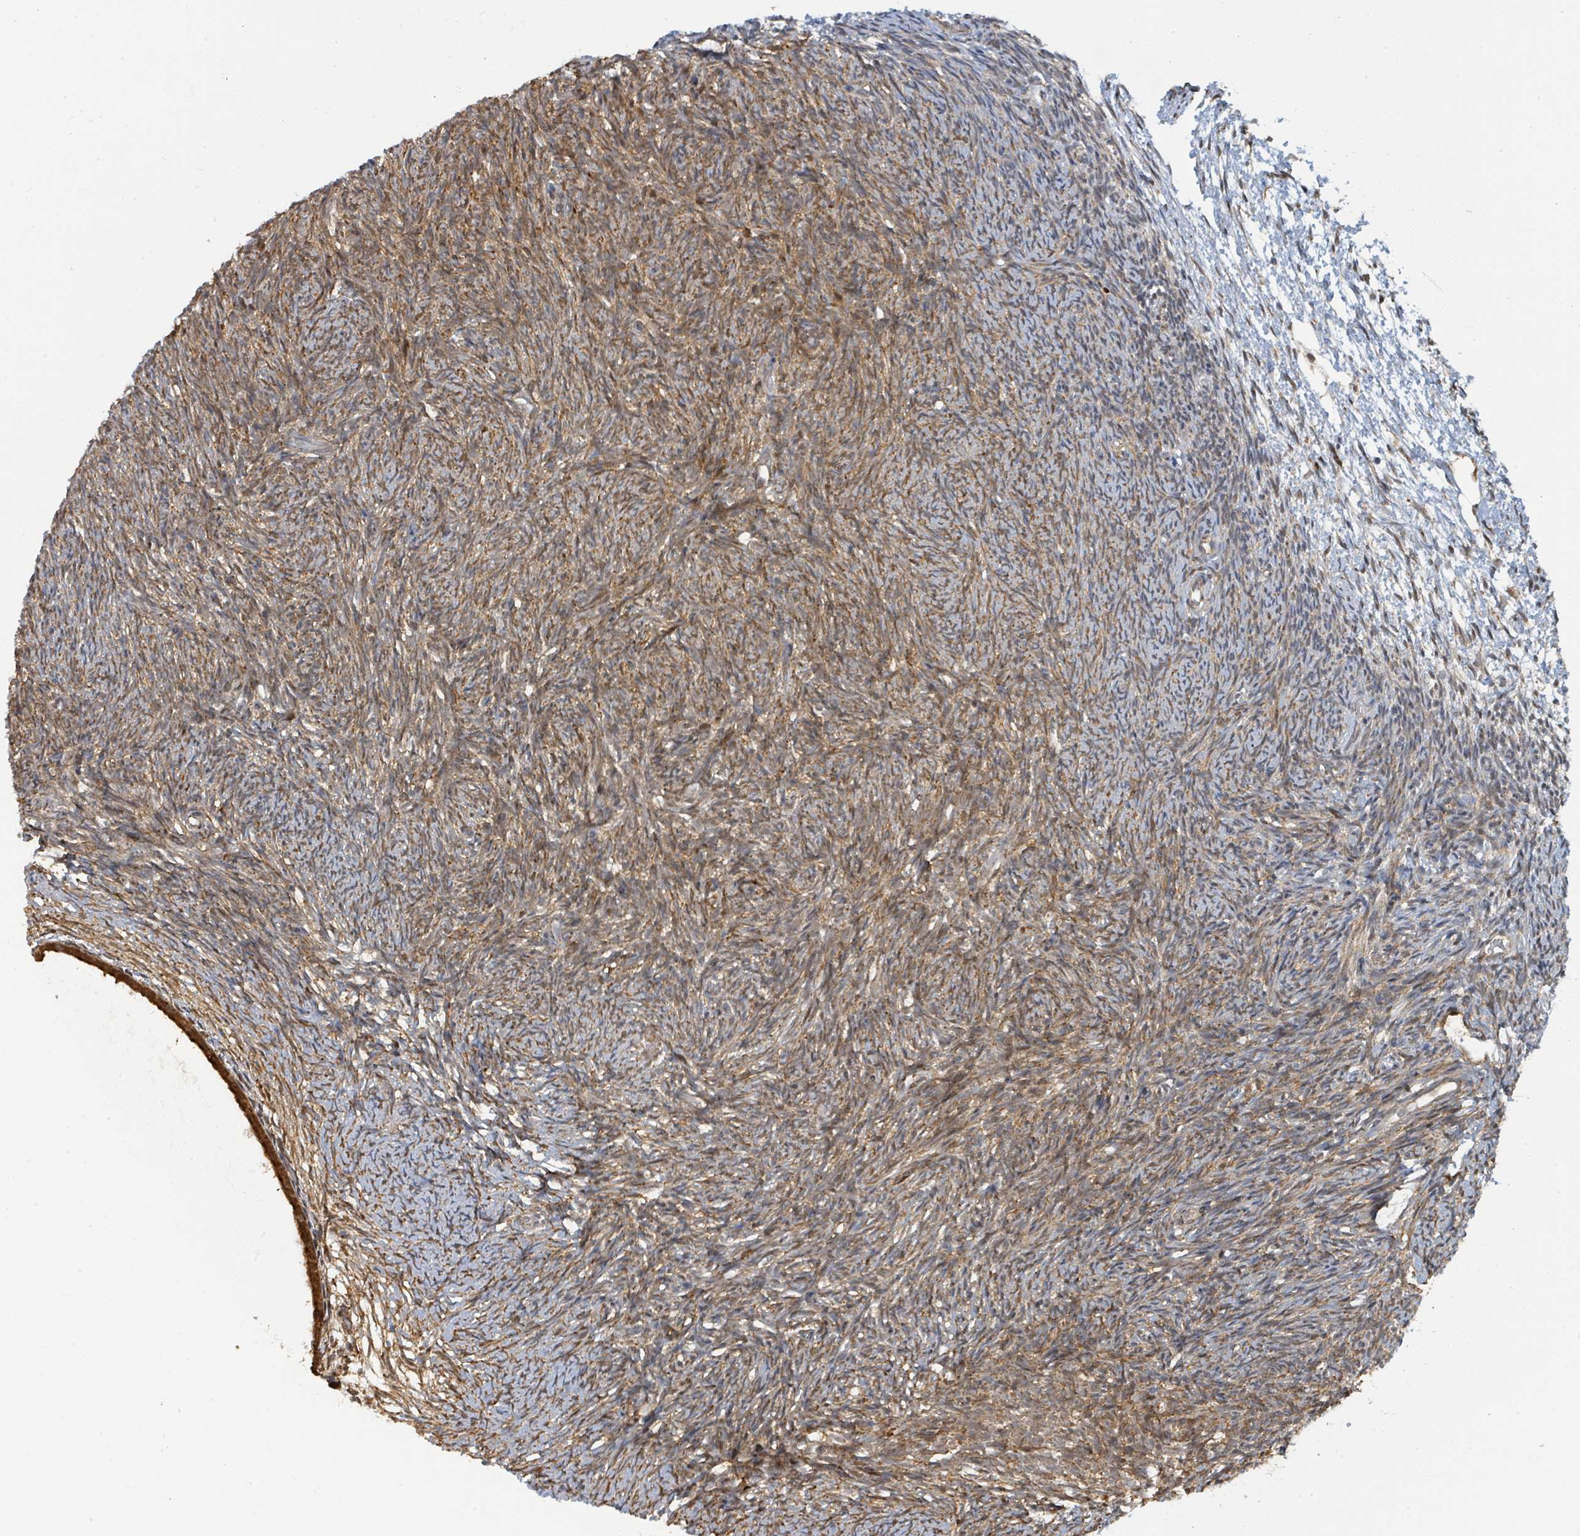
{"staining": {"intensity": "moderate", "quantity": "25%-75%", "location": "cytoplasmic/membranous"}, "tissue": "ovary", "cell_type": "Ovarian stroma cells", "image_type": "normal", "snomed": [{"axis": "morphology", "description": "Normal tissue, NOS"}, {"axis": "topography", "description": "Ovary"}], "caption": "Protein staining of unremarkable ovary shows moderate cytoplasmic/membranous positivity in approximately 25%-75% of ovarian stroma cells.", "gene": "PSMB7", "patient": {"sex": "female", "age": 39}}